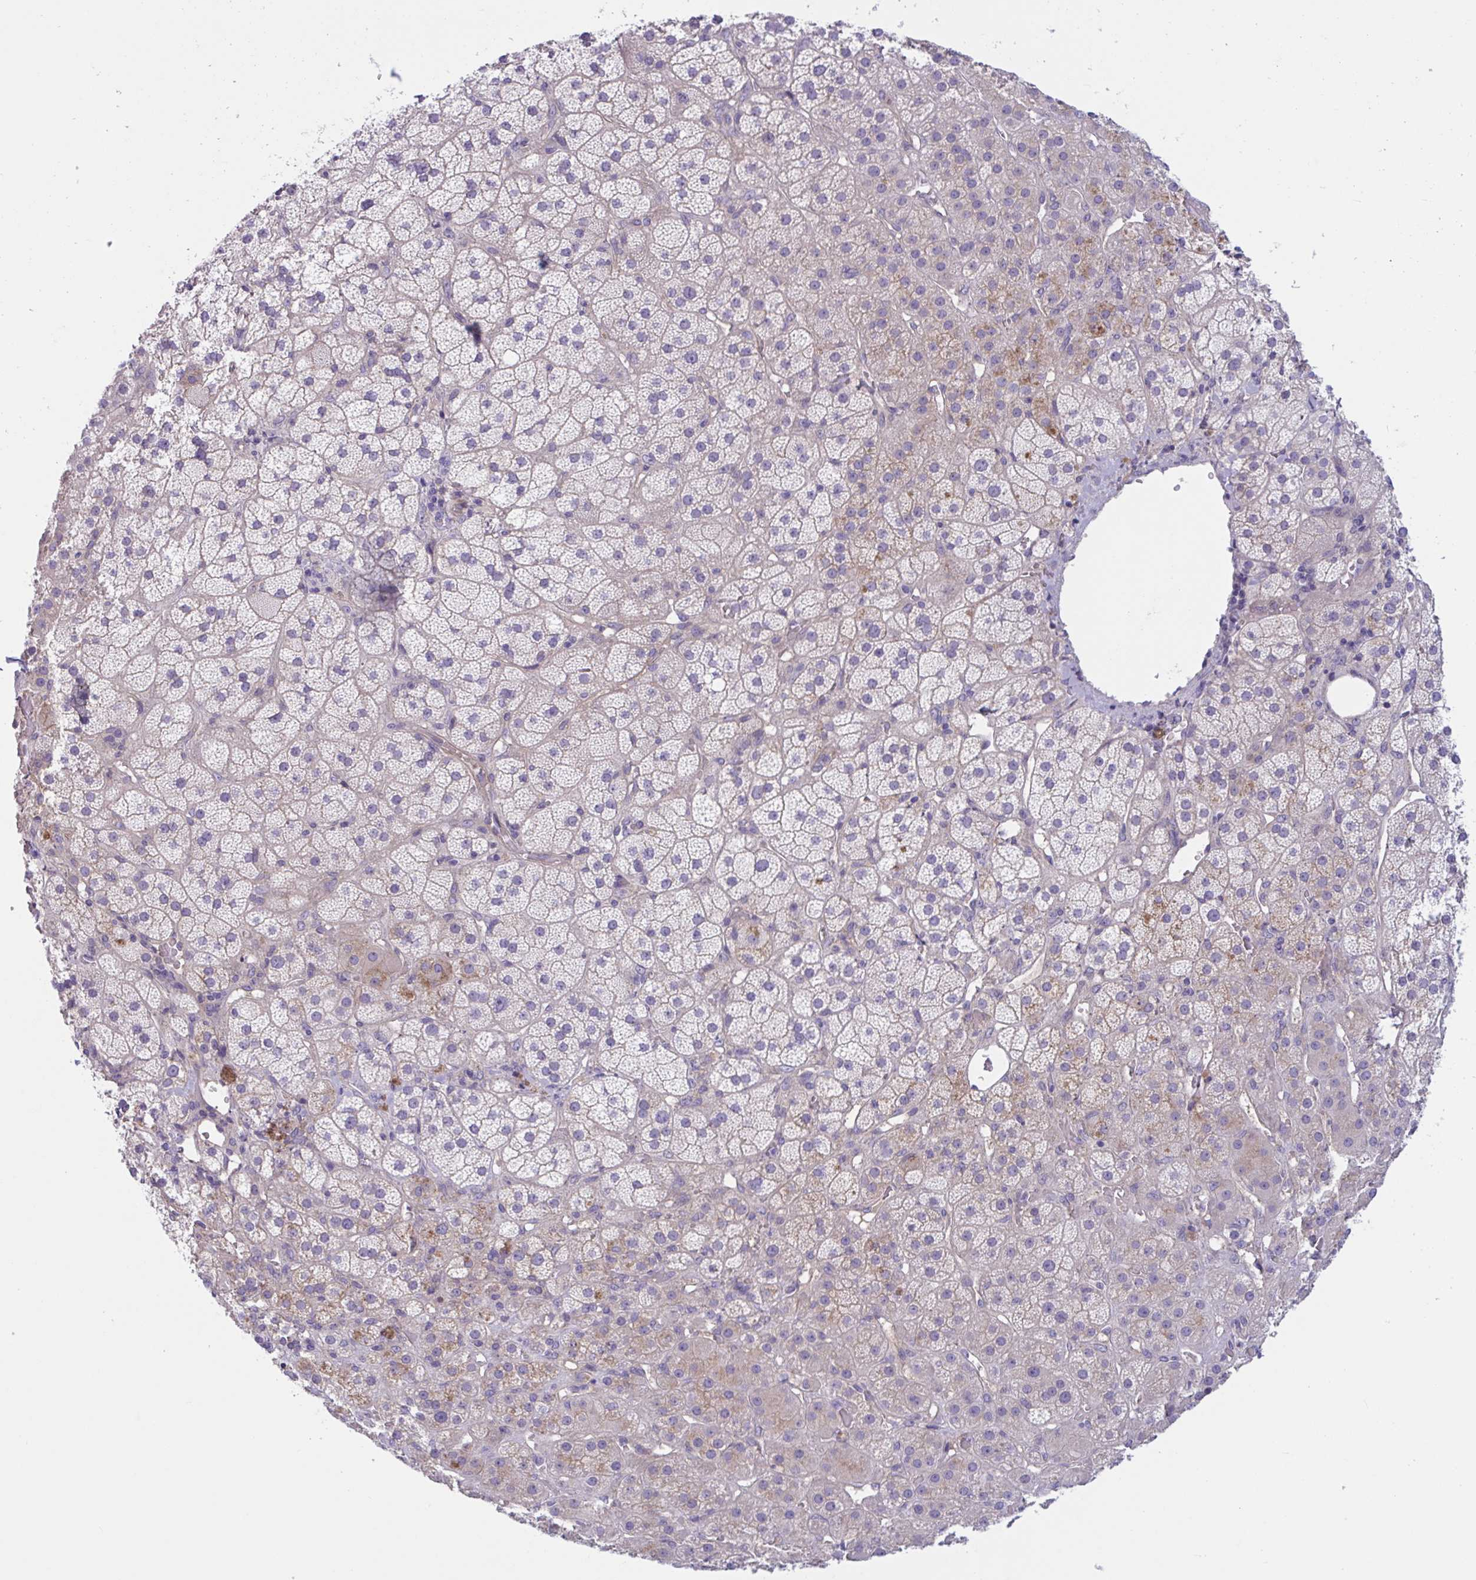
{"staining": {"intensity": "moderate", "quantity": "<25%", "location": "cytoplasmic/membranous"}, "tissue": "adrenal gland", "cell_type": "Glandular cells", "image_type": "normal", "snomed": [{"axis": "morphology", "description": "Normal tissue, NOS"}, {"axis": "topography", "description": "Adrenal gland"}], "caption": "Protein staining of benign adrenal gland reveals moderate cytoplasmic/membranous positivity in about <25% of glandular cells. (DAB (3,3'-diaminobenzidine) IHC, brown staining for protein, blue staining for nuclei).", "gene": "TTC7B", "patient": {"sex": "male", "age": 57}}